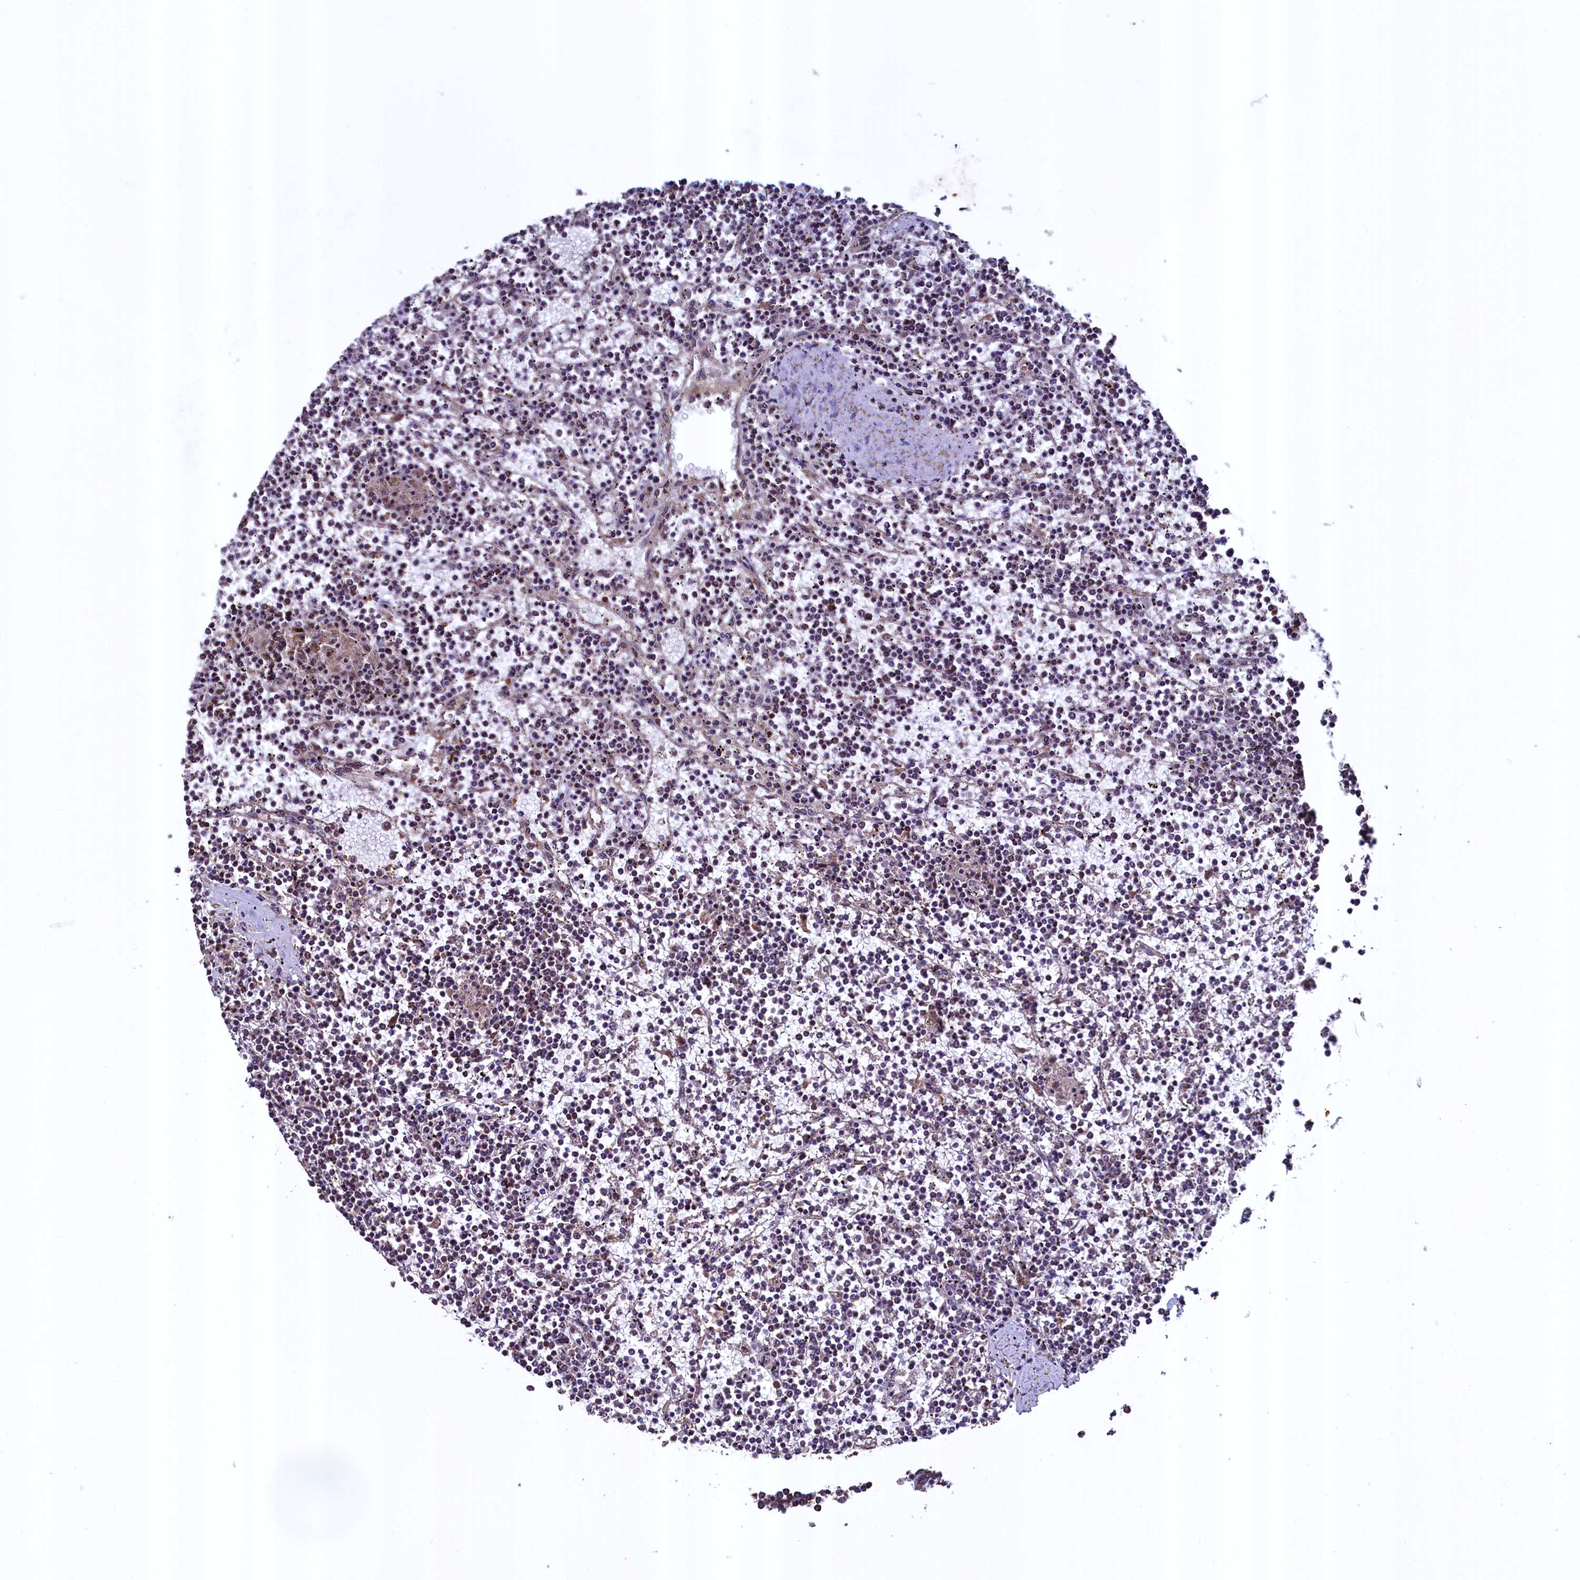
{"staining": {"intensity": "moderate", "quantity": "<25%", "location": "cytoplasmic/membranous"}, "tissue": "lymphoma", "cell_type": "Tumor cells", "image_type": "cancer", "snomed": [{"axis": "morphology", "description": "Malignant lymphoma, non-Hodgkin's type, Low grade"}, {"axis": "topography", "description": "Spleen"}], "caption": "Malignant lymphoma, non-Hodgkin's type (low-grade) was stained to show a protein in brown. There is low levels of moderate cytoplasmic/membranous staining in about <25% of tumor cells.", "gene": "ZNF577", "patient": {"sex": "female", "age": 19}}